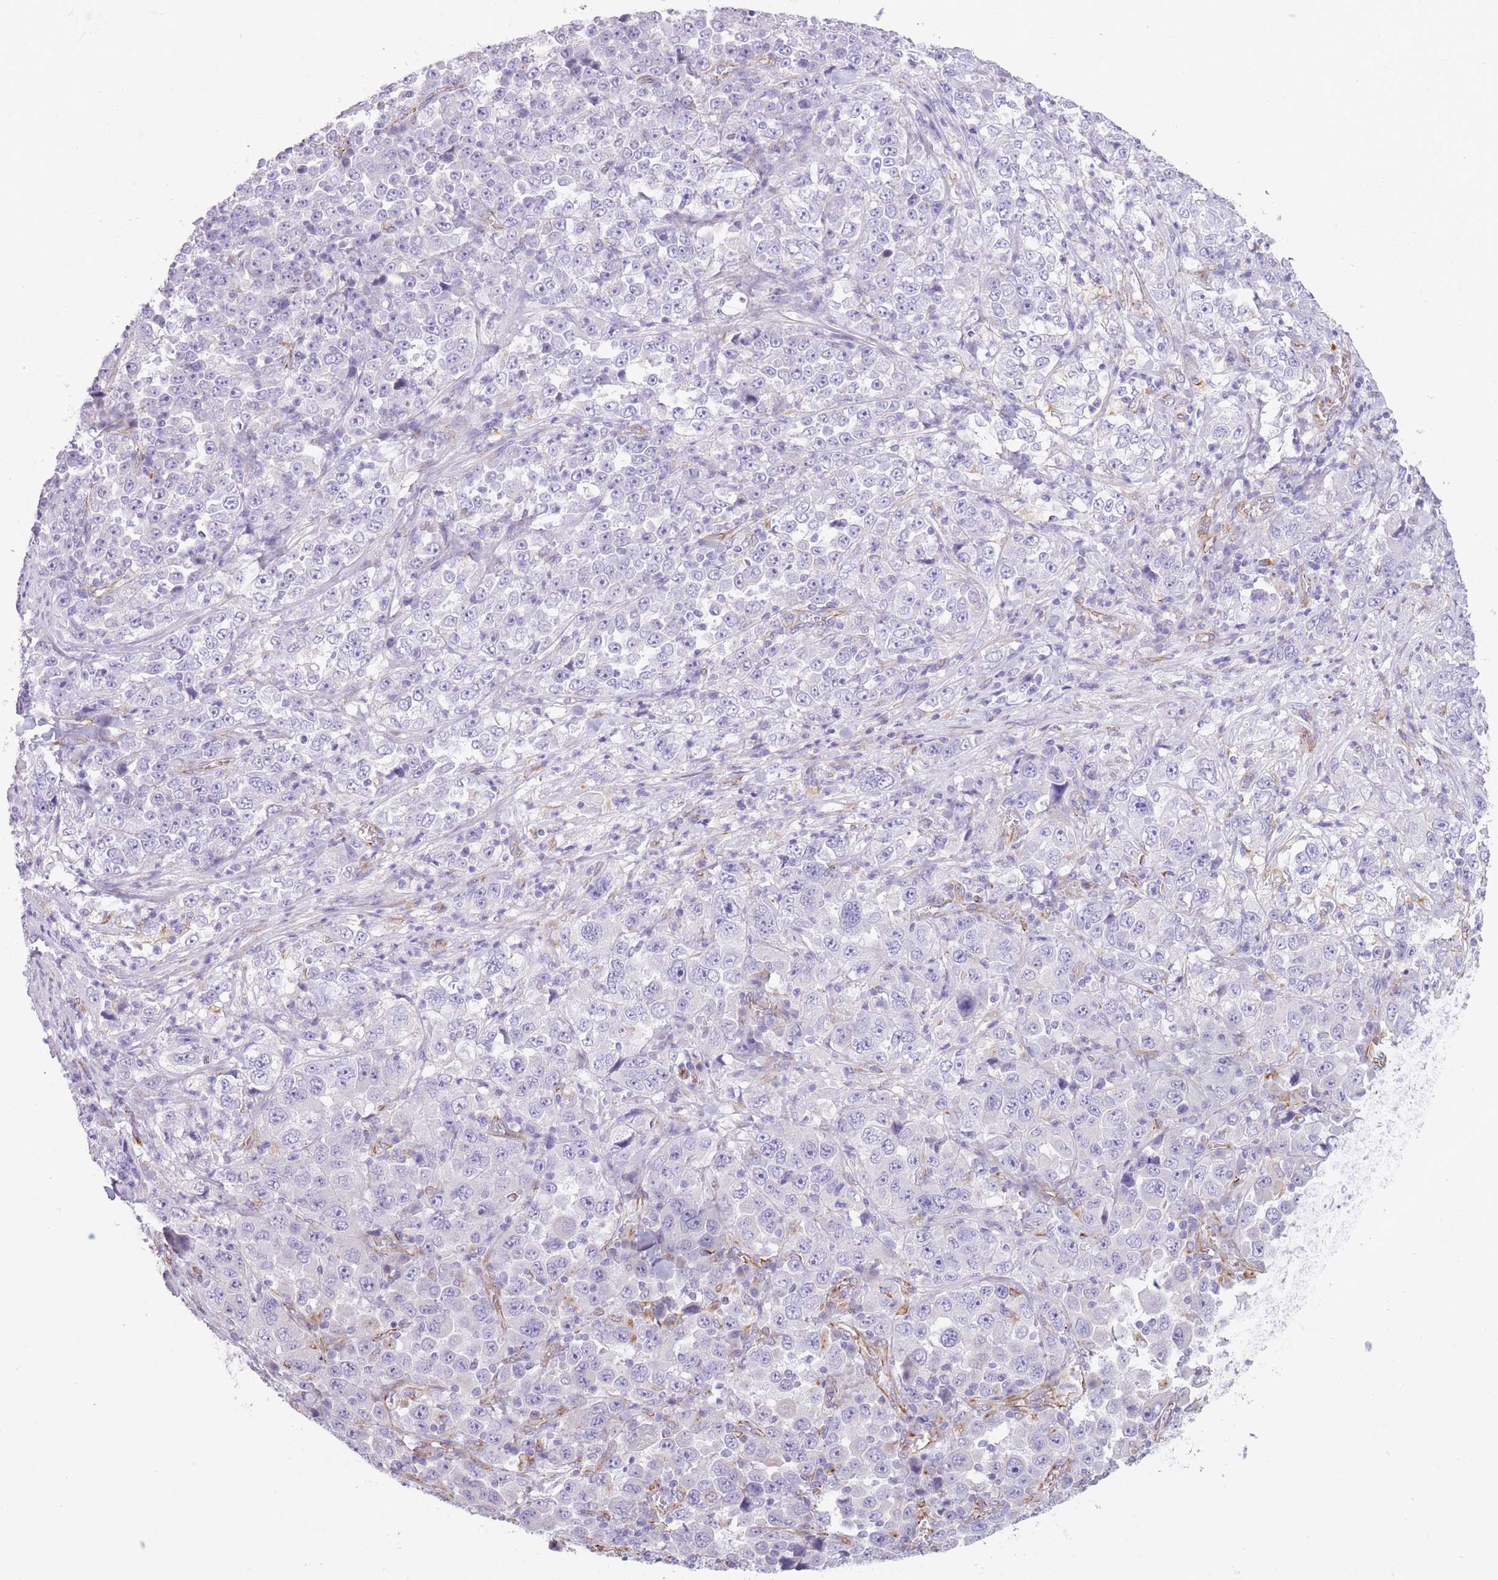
{"staining": {"intensity": "negative", "quantity": "none", "location": "none"}, "tissue": "stomach cancer", "cell_type": "Tumor cells", "image_type": "cancer", "snomed": [{"axis": "morphology", "description": "Normal tissue, NOS"}, {"axis": "morphology", "description": "Adenocarcinoma, NOS"}, {"axis": "topography", "description": "Stomach, upper"}, {"axis": "topography", "description": "Stomach"}], "caption": "IHC image of neoplastic tissue: human stomach cancer (adenocarcinoma) stained with DAB reveals no significant protein staining in tumor cells.", "gene": "PTCD1", "patient": {"sex": "male", "age": 59}}